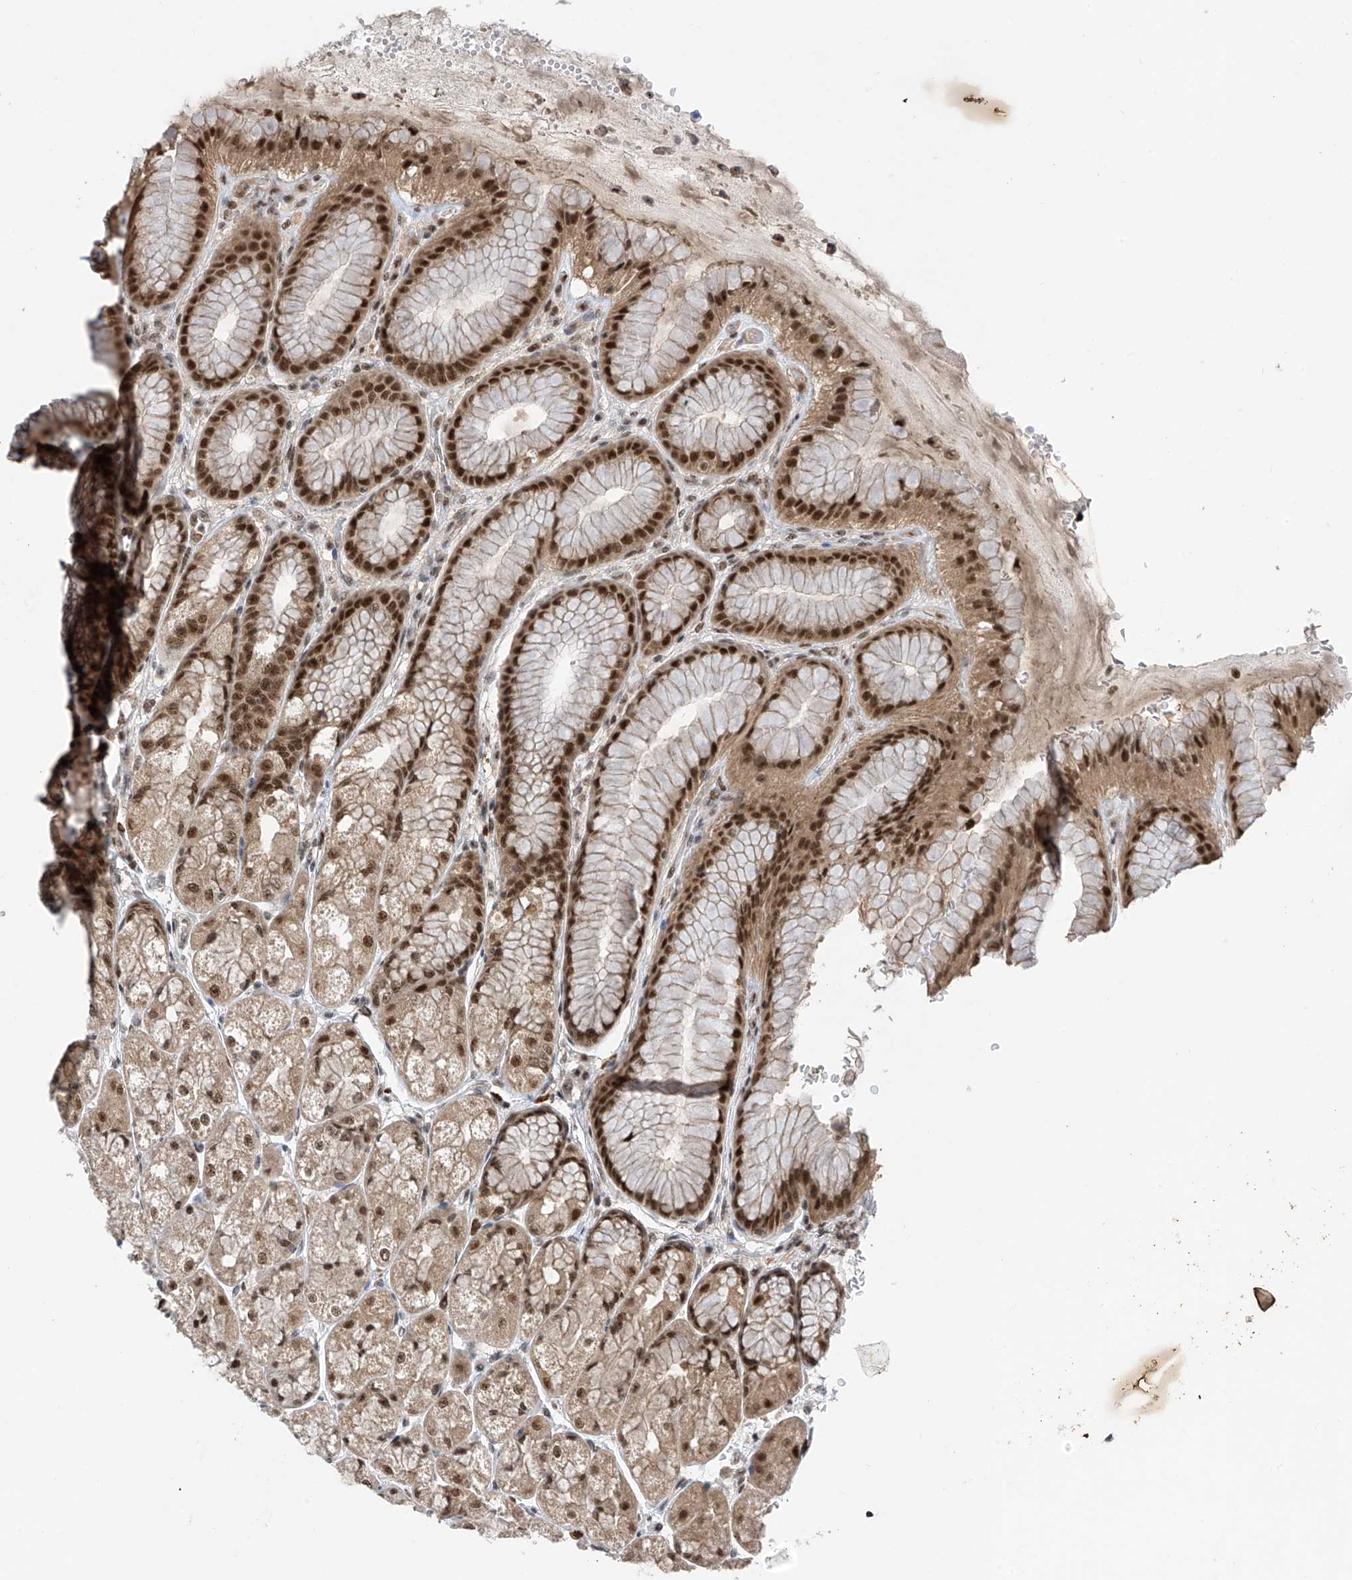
{"staining": {"intensity": "strong", "quantity": ">75%", "location": "nuclear"}, "tissue": "stomach", "cell_type": "Glandular cells", "image_type": "normal", "snomed": [{"axis": "morphology", "description": "Normal tissue, NOS"}, {"axis": "topography", "description": "Stomach"}], "caption": "The histopathology image shows a brown stain indicating the presence of a protein in the nuclear of glandular cells in stomach.", "gene": "RPAIN", "patient": {"sex": "male", "age": 57}}